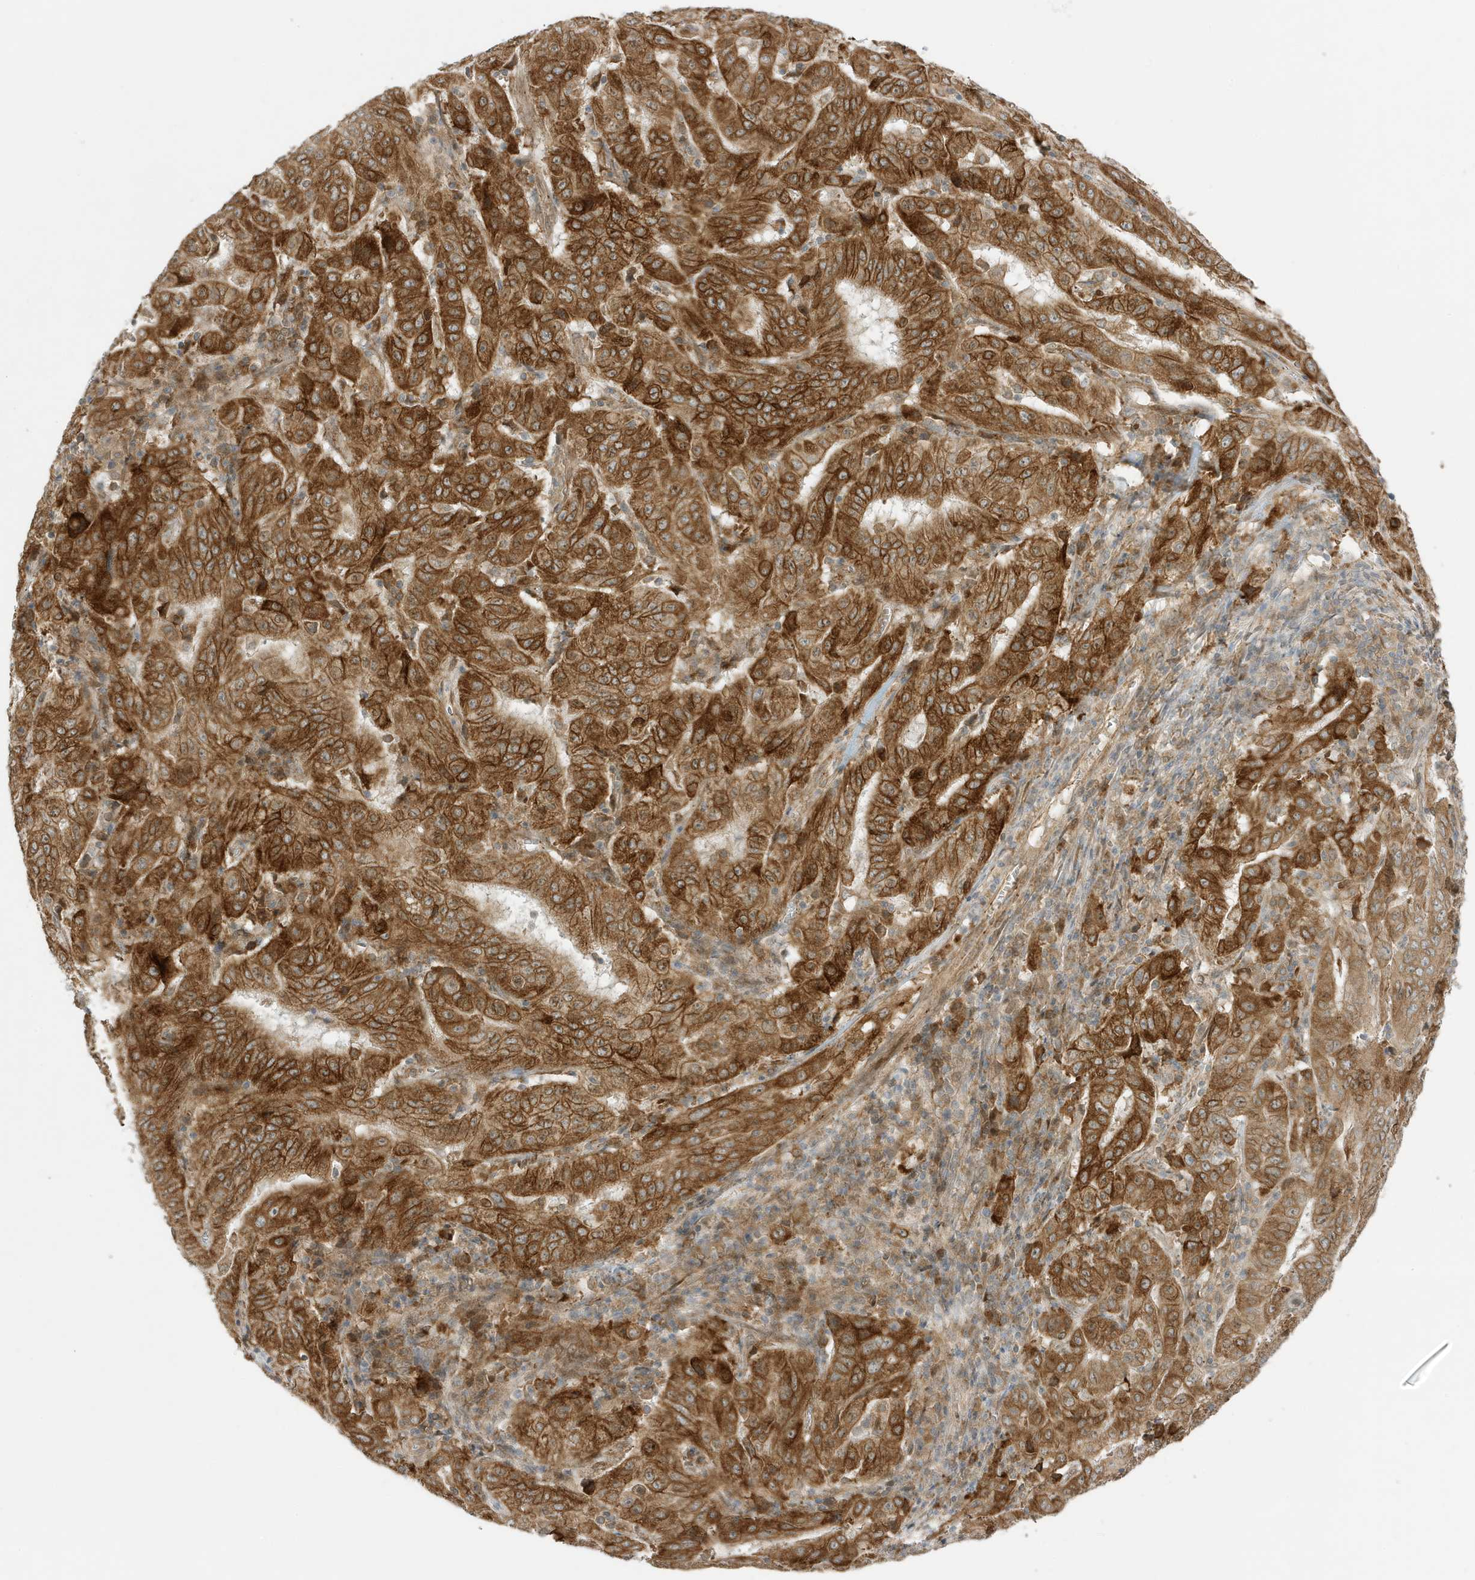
{"staining": {"intensity": "strong", "quantity": ">75%", "location": "cytoplasmic/membranous"}, "tissue": "pancreatic cancer", "cell_type": "Tumor cells", "image_type": "cancer", "snomed": [{"axis": "morphology", "description": "Adenocarcinoma, NOS"}, {"axis": "topography", "description": "Pancreas"}], "caption": "Immunohistochemistry (IHC) staining of pancreatic cancer (adenocarcinoma), which demonstrates high levels of strong cytoplasmic/membranous positivity in approximately >75% of tumor cells indicating strong cytoplasmic/membranous protein expression. The staining was performed using DAB (brown) for protein detection and nuclei were counterstained in hematoxylin (blue).", "gene": "SCARF2", "patient": {"sex": "male", "age": 63}}